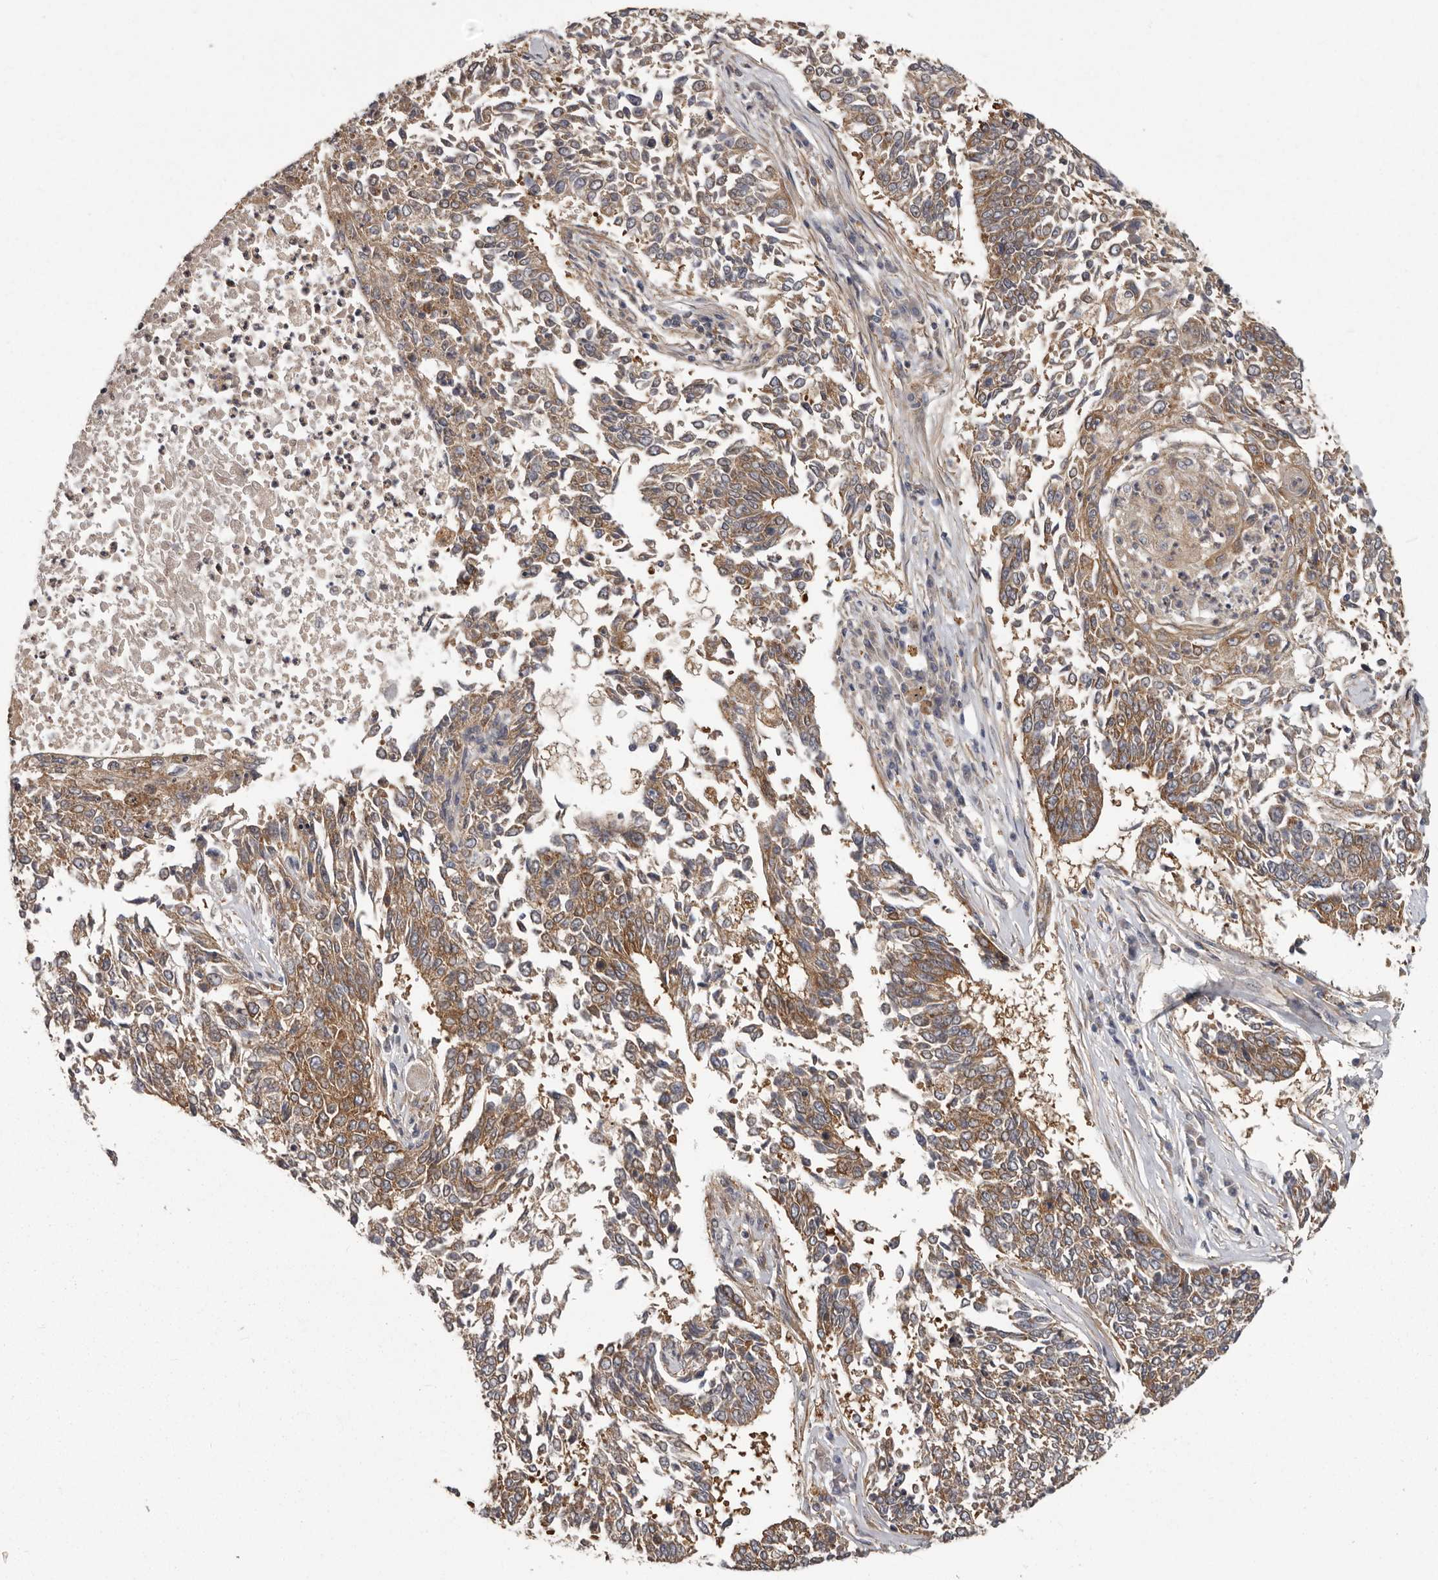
{"staining": {"intensity": "moderate", "quantity": ">75%", "location": "cytoplasmic/membranous"}, "tissue": "lung cancer", "cell_type": "Tumor cells", "image_type": "cancer", "snomed": [{"axis": "morphology", "description": "Normal tissue, NOS"}, {"axis": "morphology", "description": "Squamous cell carcinoma, NOS"}, {"axis": "topography", "description": "Cartilage tissue"}, {"axis": "topography", "description": "Bronchus"}, {"axis": "topography", "description": "Lung"}], "caption": "Immunohistochemistry micrograph of lung squamous cell carcinoma stained for a protein (brown), which demonstrates medium levels of moderate cytoplasmic/membranous positivity in approximately >75% of tumor cells.", "gene": "ENAH", "patient": {"sex": "female", "age": 49}}